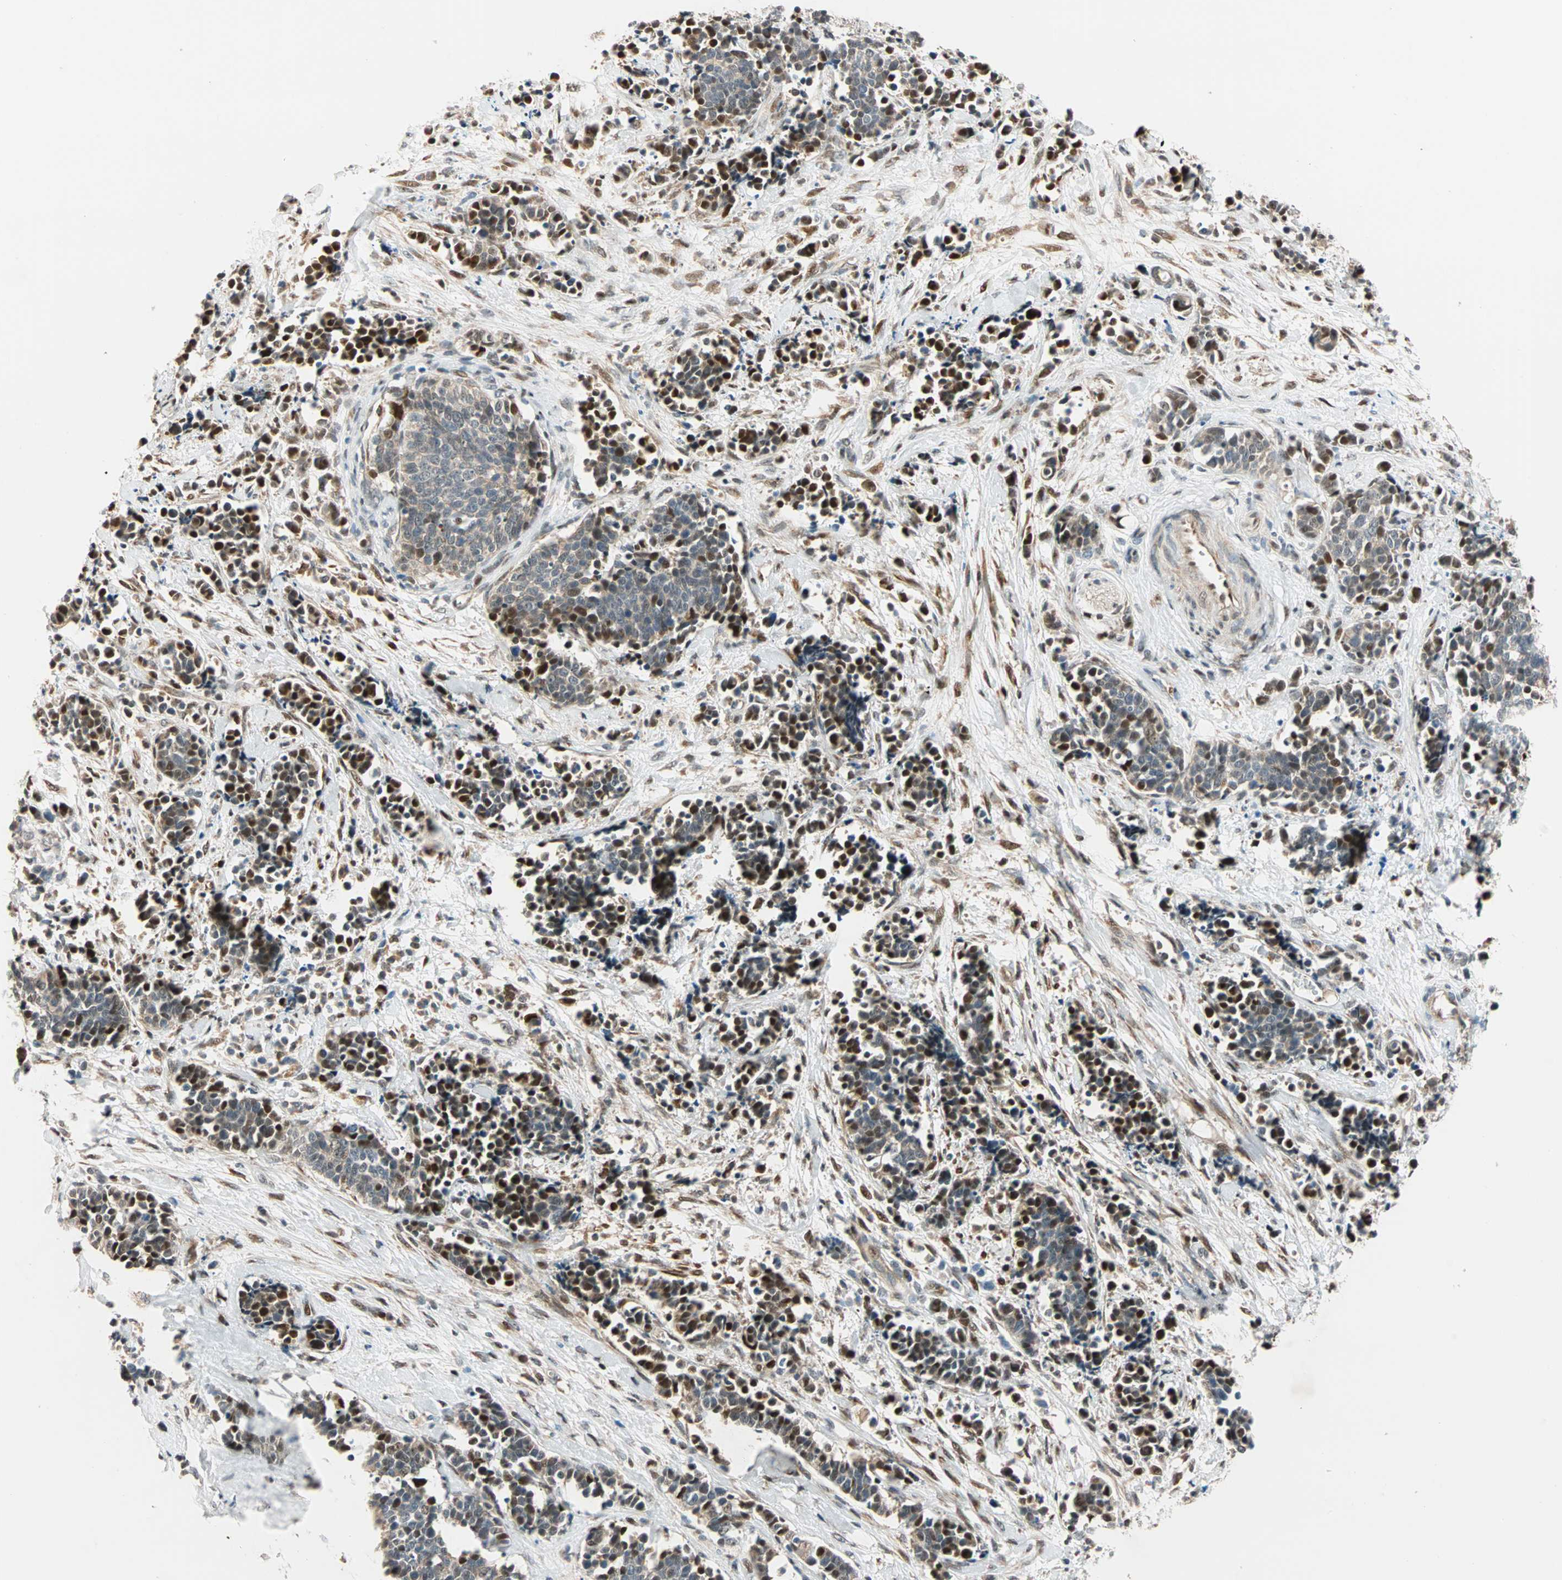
{"staining": {"intensity": "strong", "quantity": "25%-75%", "location": "cytoplasmic/membranous,nuclear"}, "tissue": "cervical cancer", "cell_type": "Tumor cells", "image_type": "cancer", "snomed": [{"axis": "morphology", "description": "Squamous cell carcinoma, NOS"}, {"axis": "topography", "description": "Cervix"}], "caption": "Cervical cancer (squamous cell carcinoma) stained with a protein marker exhibits strong staining in tumor cells.", "gene": "HECW1", "patient": {"sex": "female", "age": 35}}